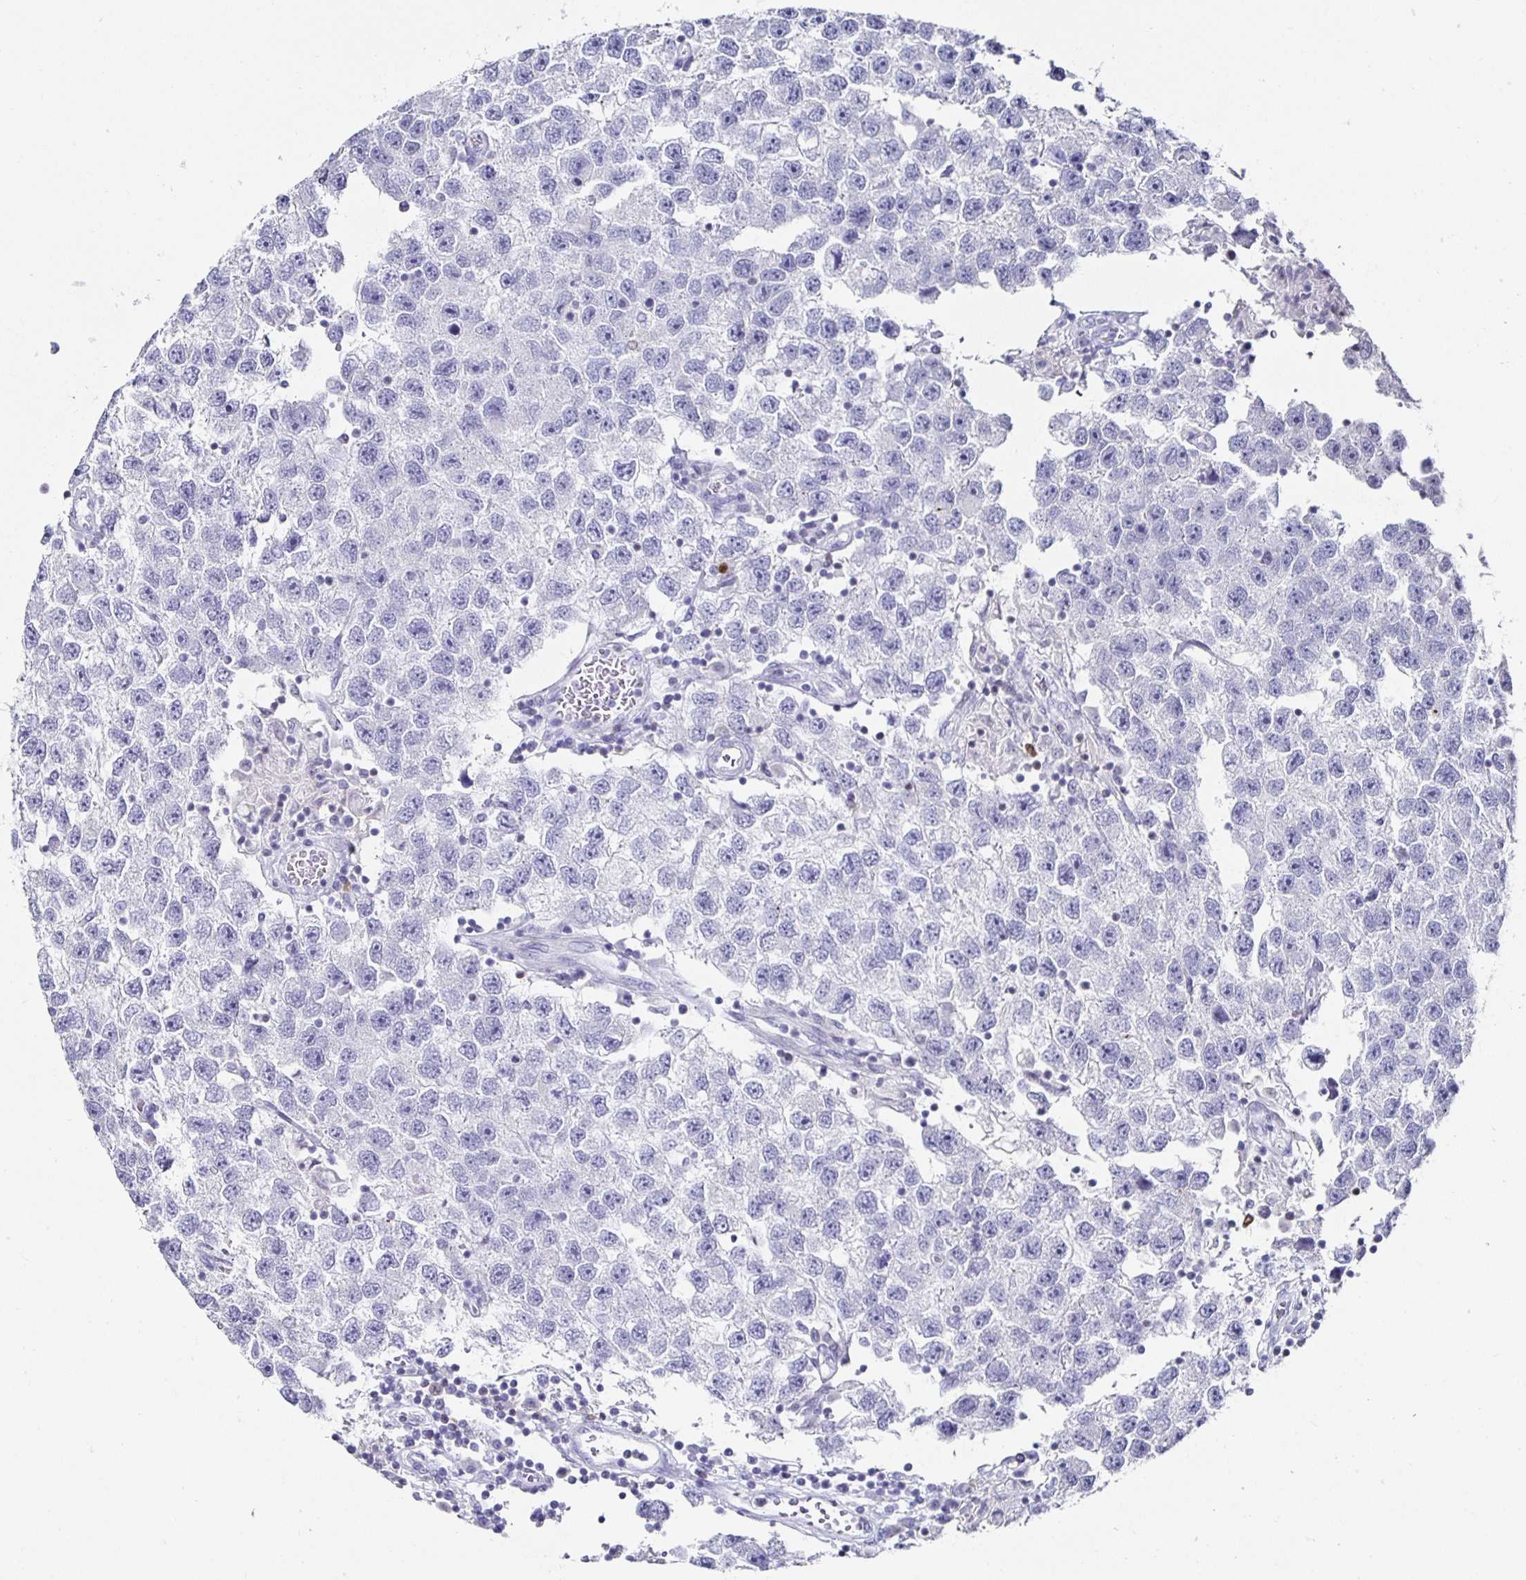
{"staining": {"intensity": "negative", "quantity": "none", "location": "none"}, "tissue": "testis cancer", "cell_type": "Tumor cells", "image_type": "cancer", "snomed": [{"axis": "morphology", "description": "Seminoma, NOS"}, {"axis": "topography", "description": "Testis"}], "caption": "Micrograph shows no protein positivity in tumor cells of testis cancer (seminoma) tissue.", "gene": "RUNX2", "patient": {"sex": "male", "age": 26}}